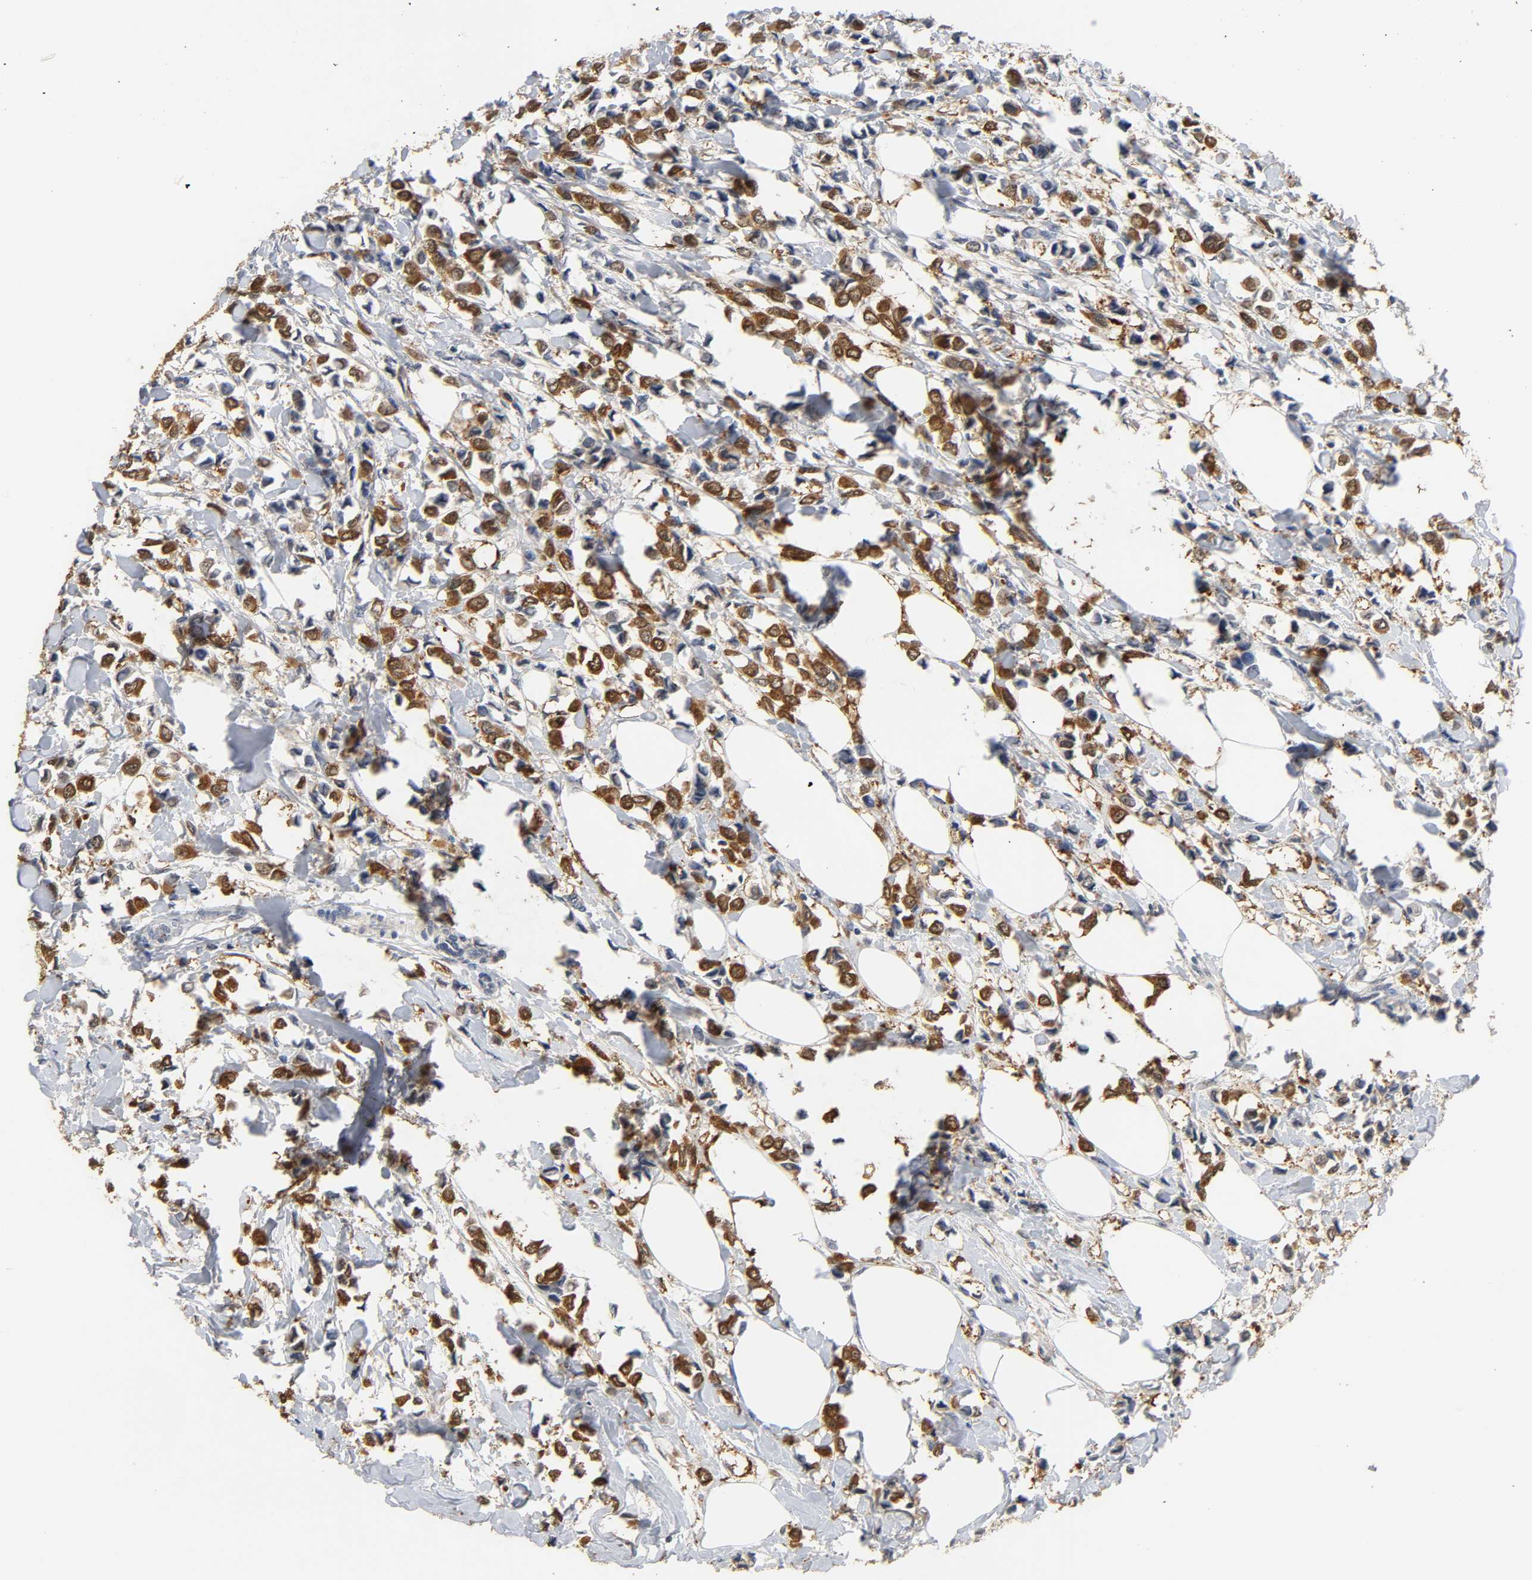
{"staining": {"intensity": "strong", "quantity": ">75%", "location": "cytoplasmic/membranous"}, "tissue": "breast cancer", "cell_type": "Tumor cells", "image_type": "cancer", "snomed": [{"axis": "morphology", "description": "Lobular carcinoma"}, {"axis": "topography", "description": "Breast"}], "caption": "Tumor cells show high levels of strong cytoplasmic/membranous positivity in about >75% of cells in human breast cancer.", "gene": "MIF", "patient": {"sex": "female", "age": 51}}